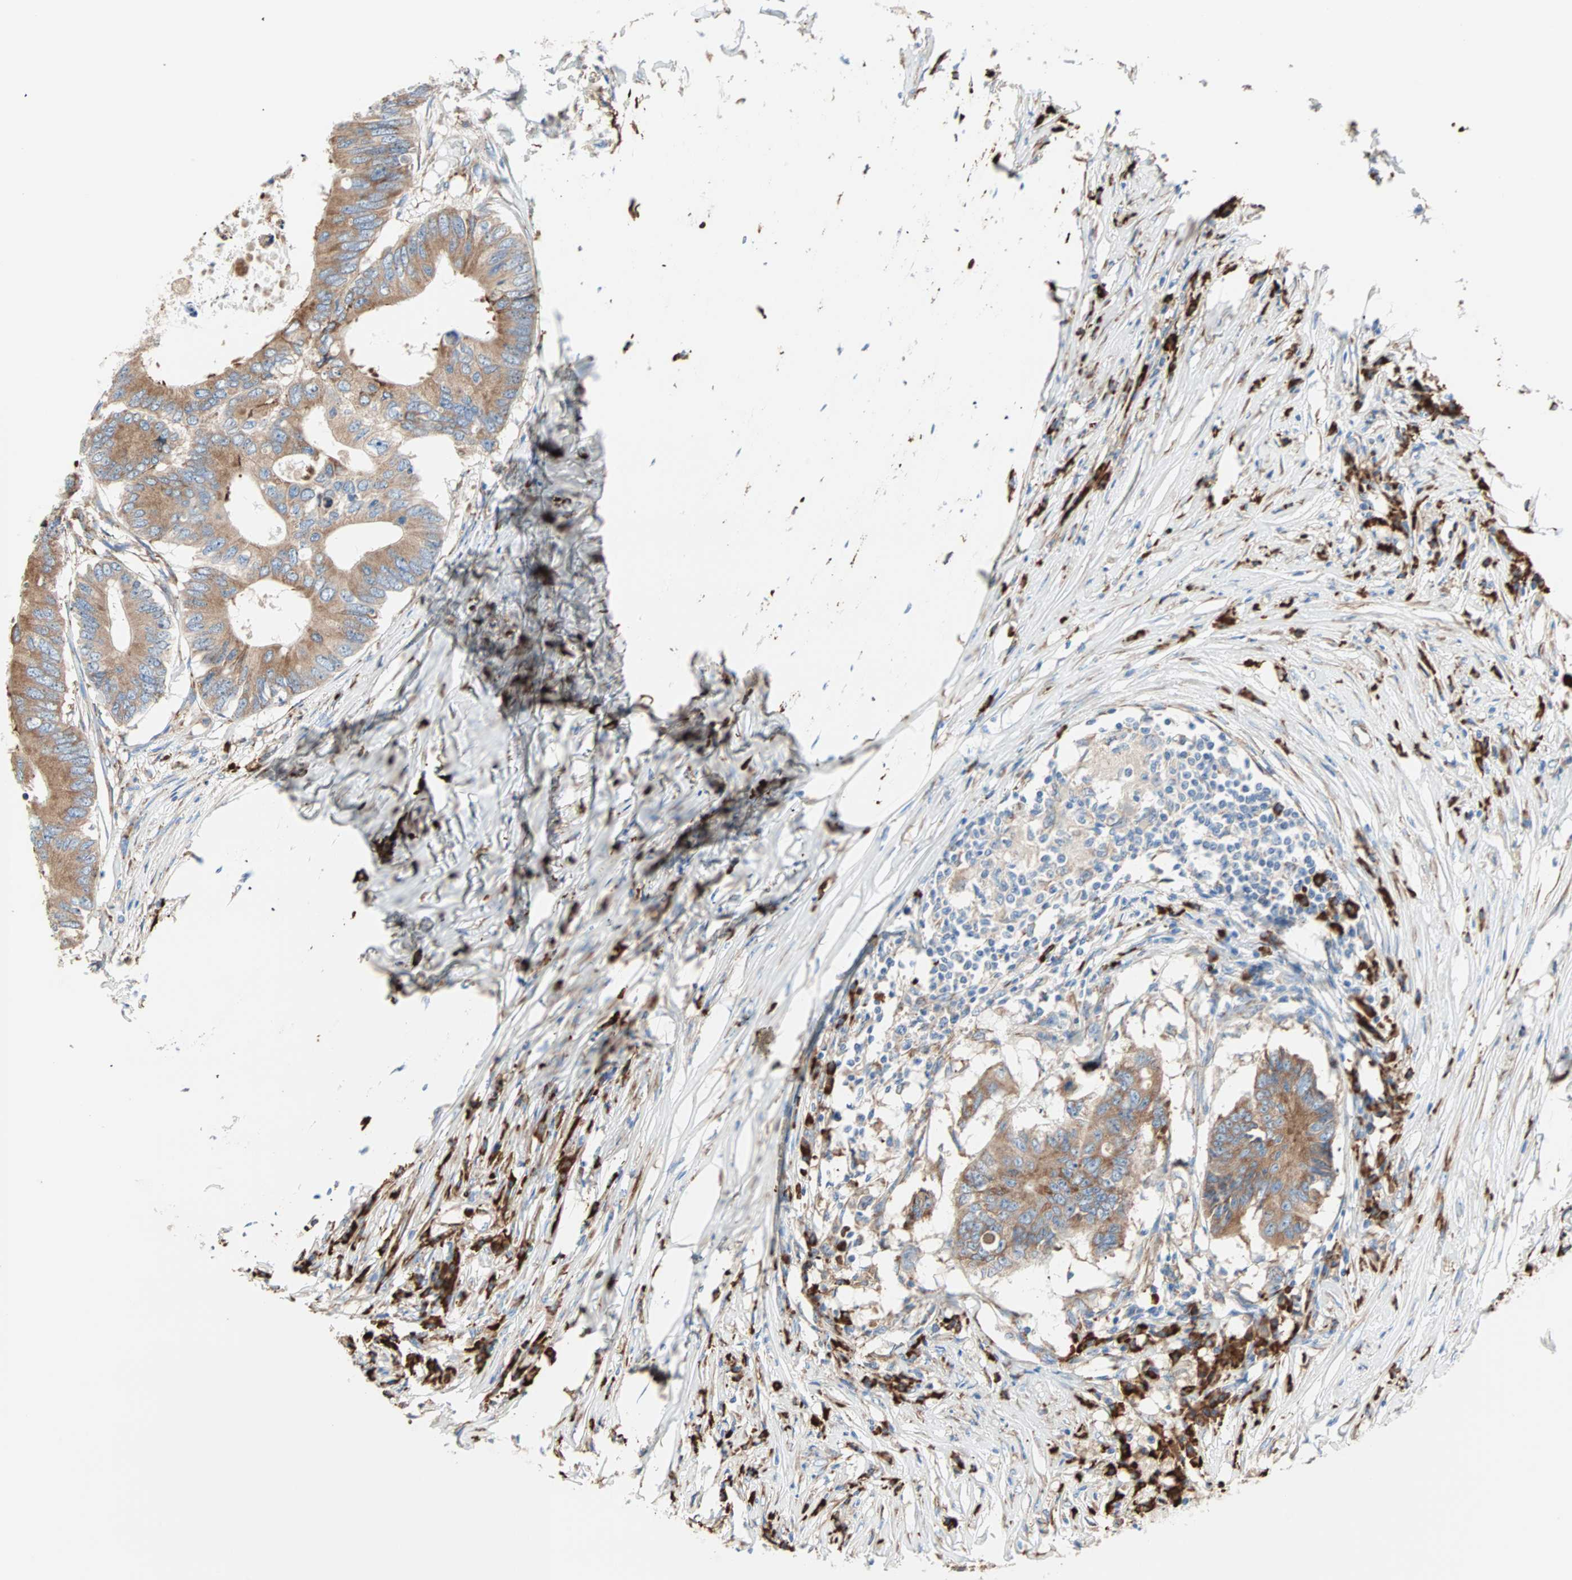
{"staining": {"intensity": "moderate", "quantity": ">75%", "location": "cytoplasmic/membranous"}, "tissue": "colorectal cancer", "cell_type": "Tumor cells", "image_type": "cancer", "snomed": [{"axis": "morphology", "description": "Adenocarcinoma, NOS"}, {"axis": "topography", "description": "Colon"}], "caption": "Protein expression analysis of human colorectal cancer reveals moderate cytoplasmic/membranous staining in about >75% of tumor cells. The protein of interest is stained brown, and the nuclei are stained in blue (DAB (3,3'-diaminobenzidine) IHC with brightfield microscopy, high magnification).", "gene": "PLCXD1", "patient": {"sex": "male", "age": 71}}